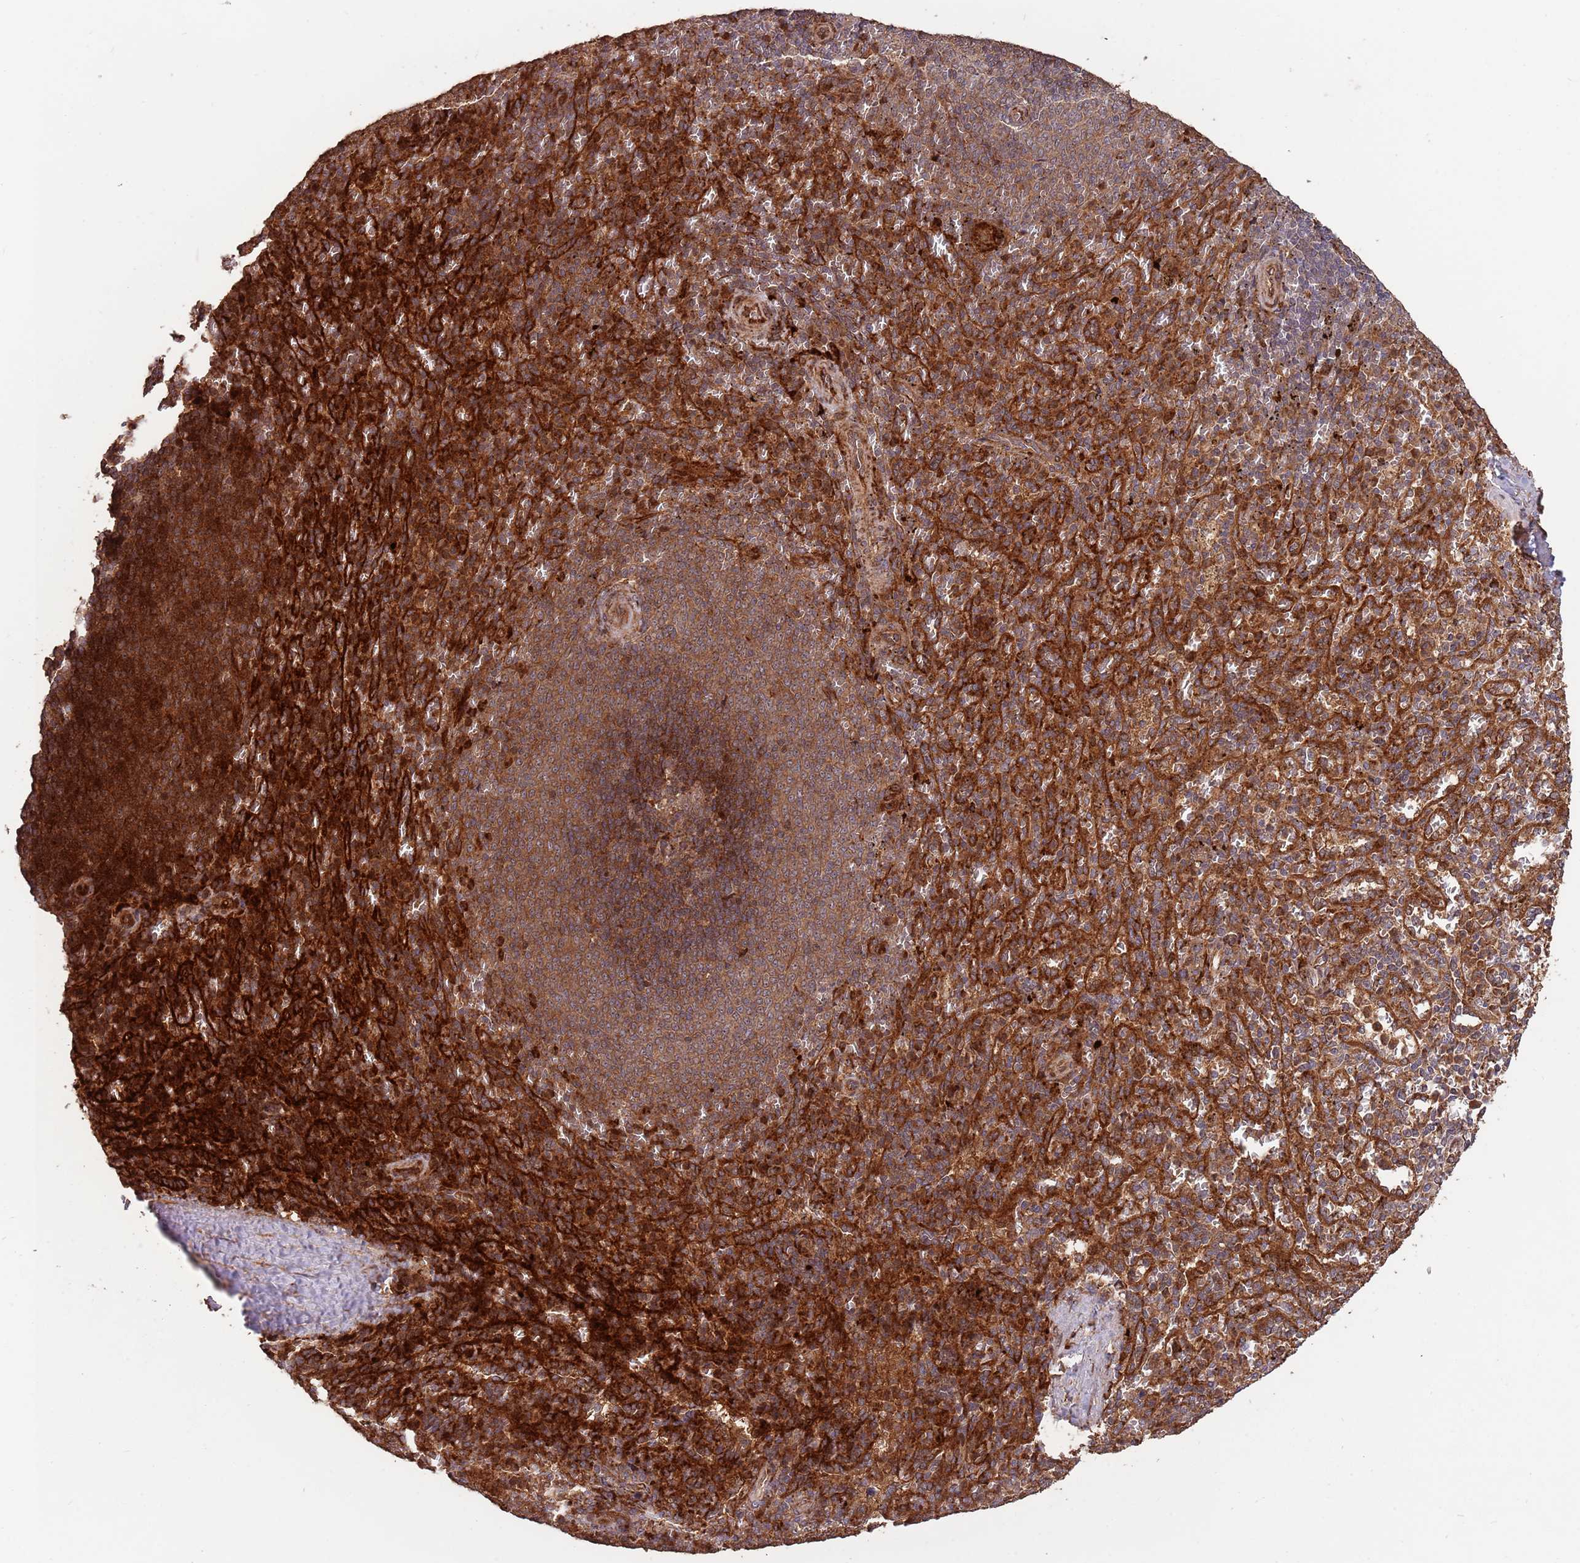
{"staining": {"intensity": "strong", "quantity": "25%-75%", "location": "cytoplasmic/membranous"}, "tissue": "spleen", "cell_type": "Cells in red pulp", "image_type": "normal", "snomed": [{"axis": "morphology", "description": "Normal tissue, NOS"}, {"axis": "topography", "description": "Spleen"}], "caption": "Immunohistochemical staining of normal spleen reveals 25%-75% levels of strong cytoplasmic/membranous protein positivity in approximately 25%-75% of cells in red pulp.", "gene": "ZNF428", "patient": {"sex": "female", "age": 21}}